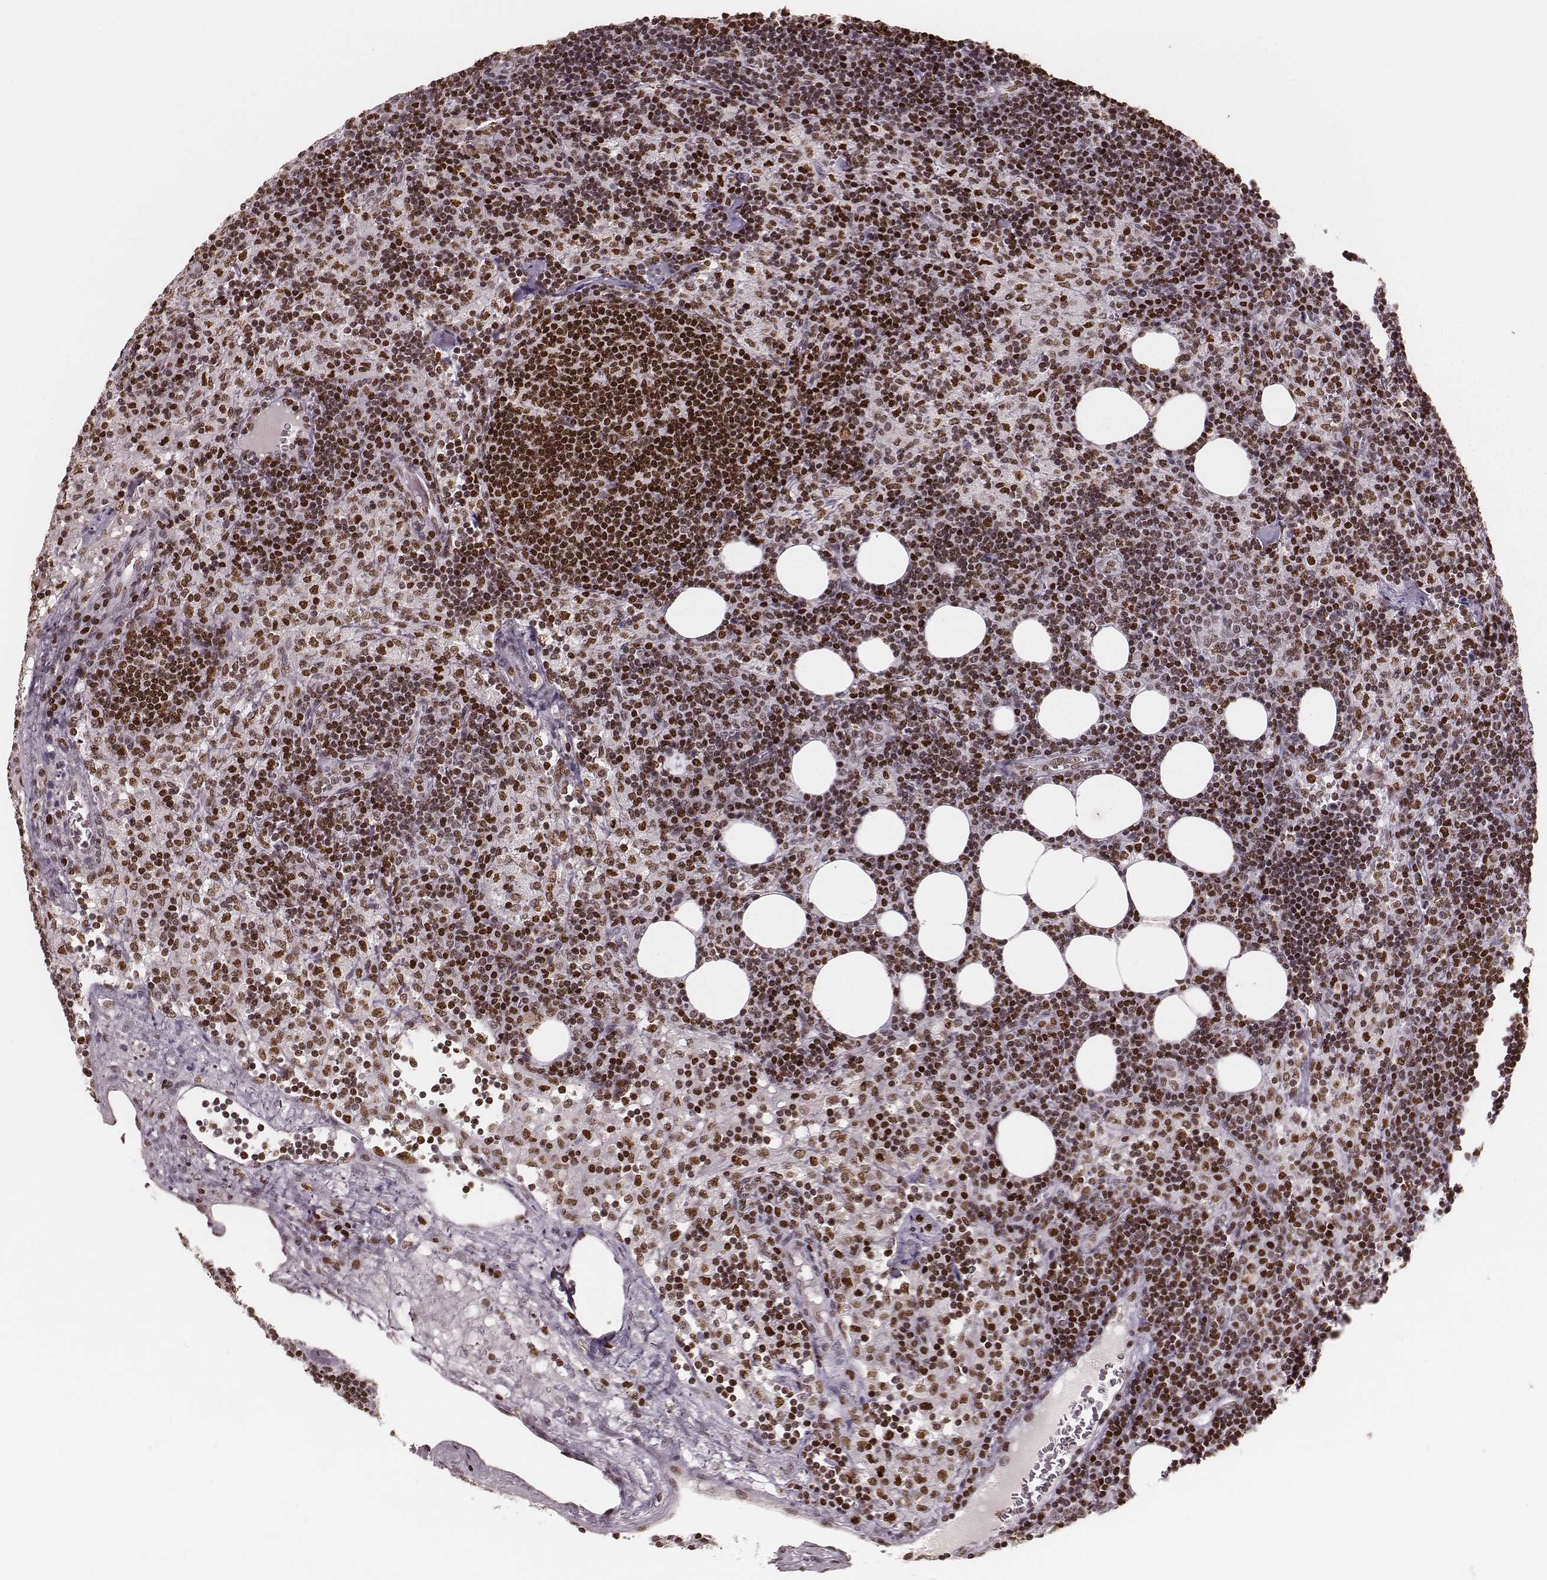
{"staining": {"intensity": "strong", "quantity": ">75%", "location": "nuclear"}, "tissue": "lymph node", "cell_type": "Germinal center cells", "image_type": "normal", "snomed": [{"axis": "morphology", "description": "Normal tissue, NOS"}, {"axis": "topography", "description": "Lymph node"}], "caption": "Strong nuclear staining for a protein is seen in about >75% of germinal center cells of unremarkable lymph node using IHC.", "gene": "PARP1", "patient": {"sex": "female", "age": 52}}